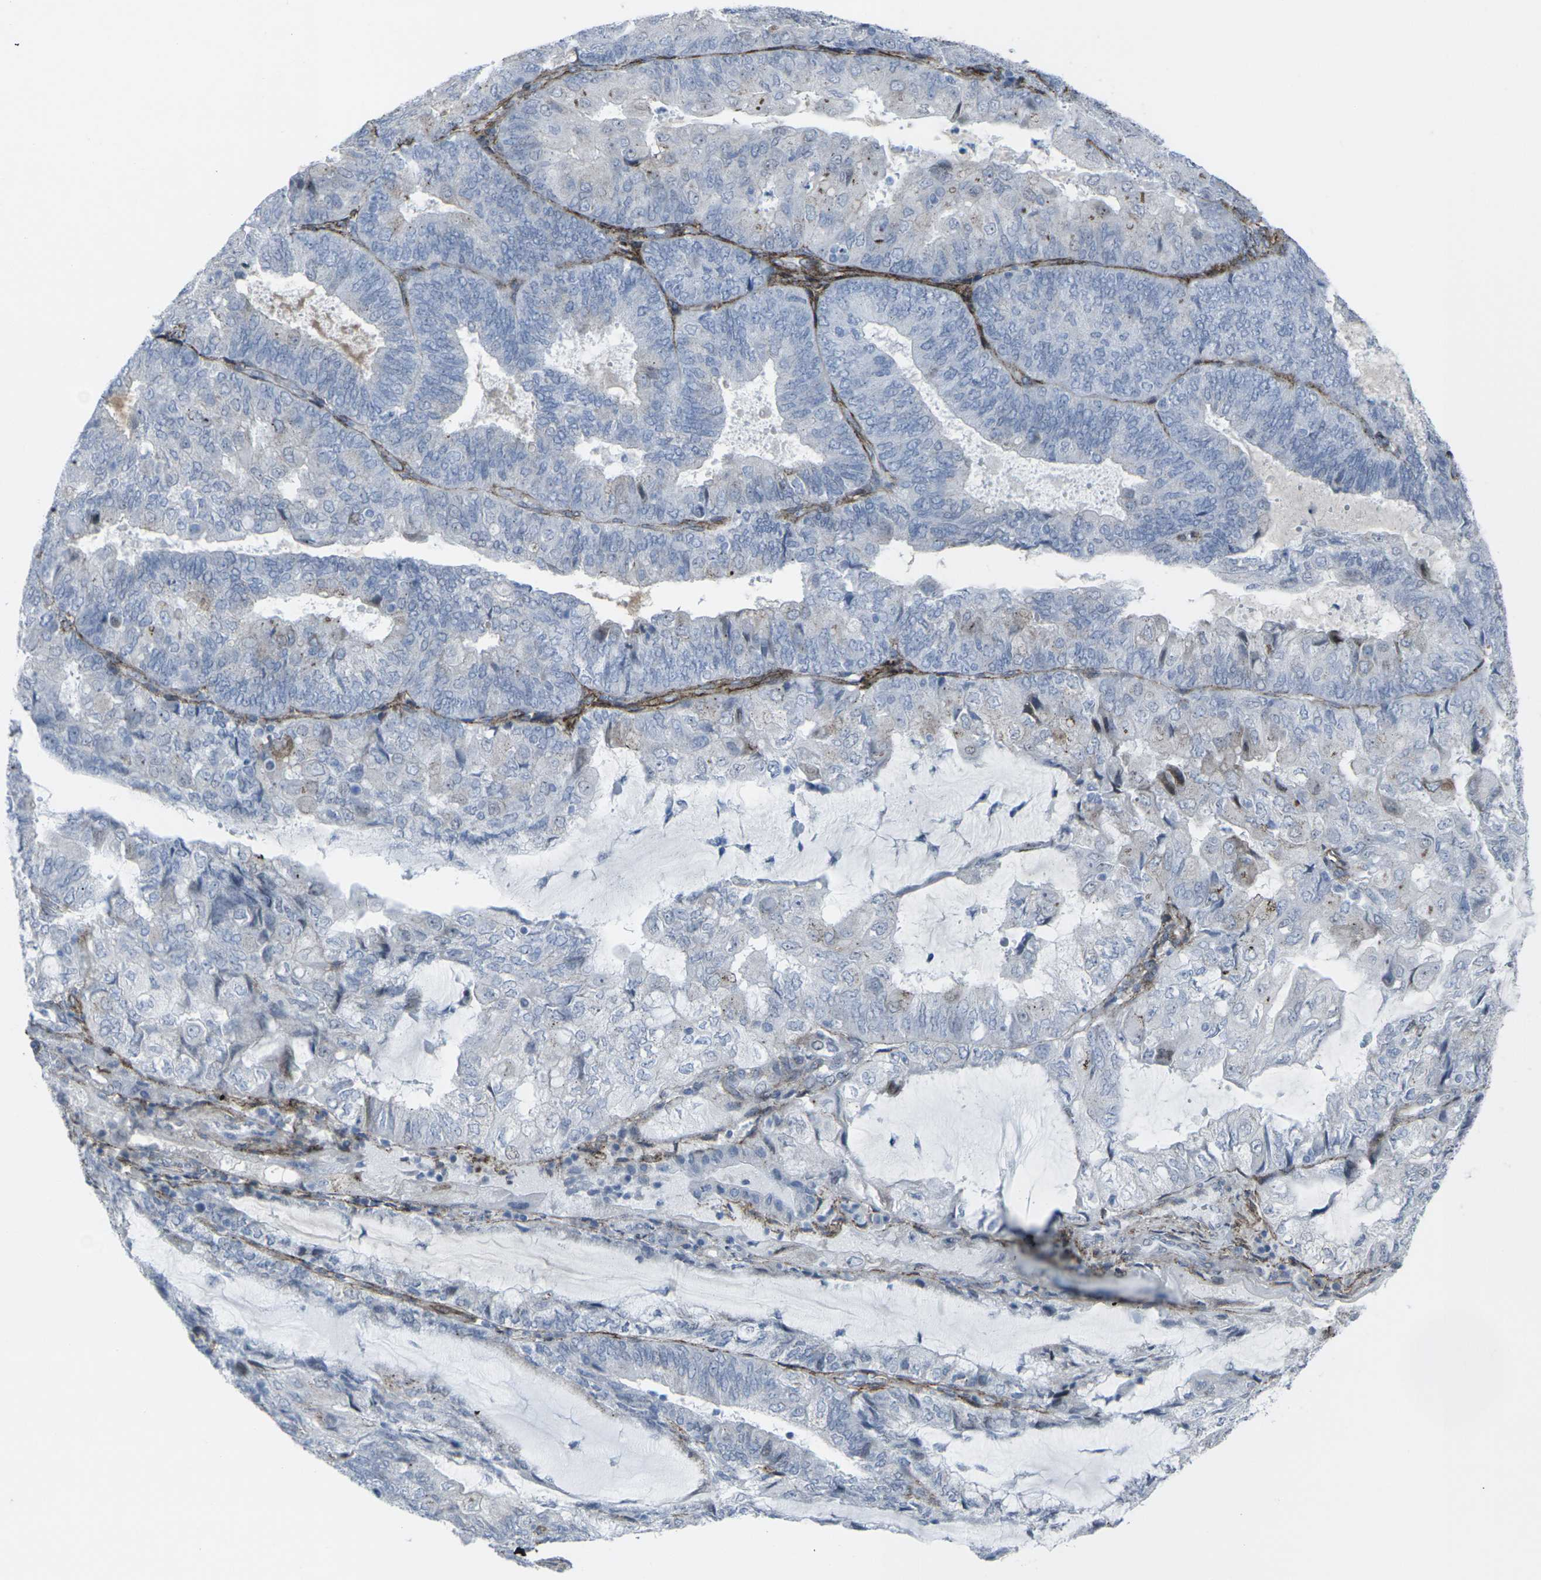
{"staining": {"intensity": "negative", "quantity": "none", "location": "none"}, "tissue": "endometrial cancer", "cell_type": "Tumor cells", "image_type": "cancer", "snomed": [{"axis": "morphology", "description": "Adenocarcinoma, NOS"}, {"axis": "topography", "description": "Endometrium"}], "caption": "Endometrial cancer (adenocarcinoma) was stained to show a protein in brown. There is no significant expression in tumor cells. (DAB (3,3'-diaminobenzidine) immunohistochemistry, high magnification).", "gene": "CDH11", "patient": {"sex": "female", "age": 81}}